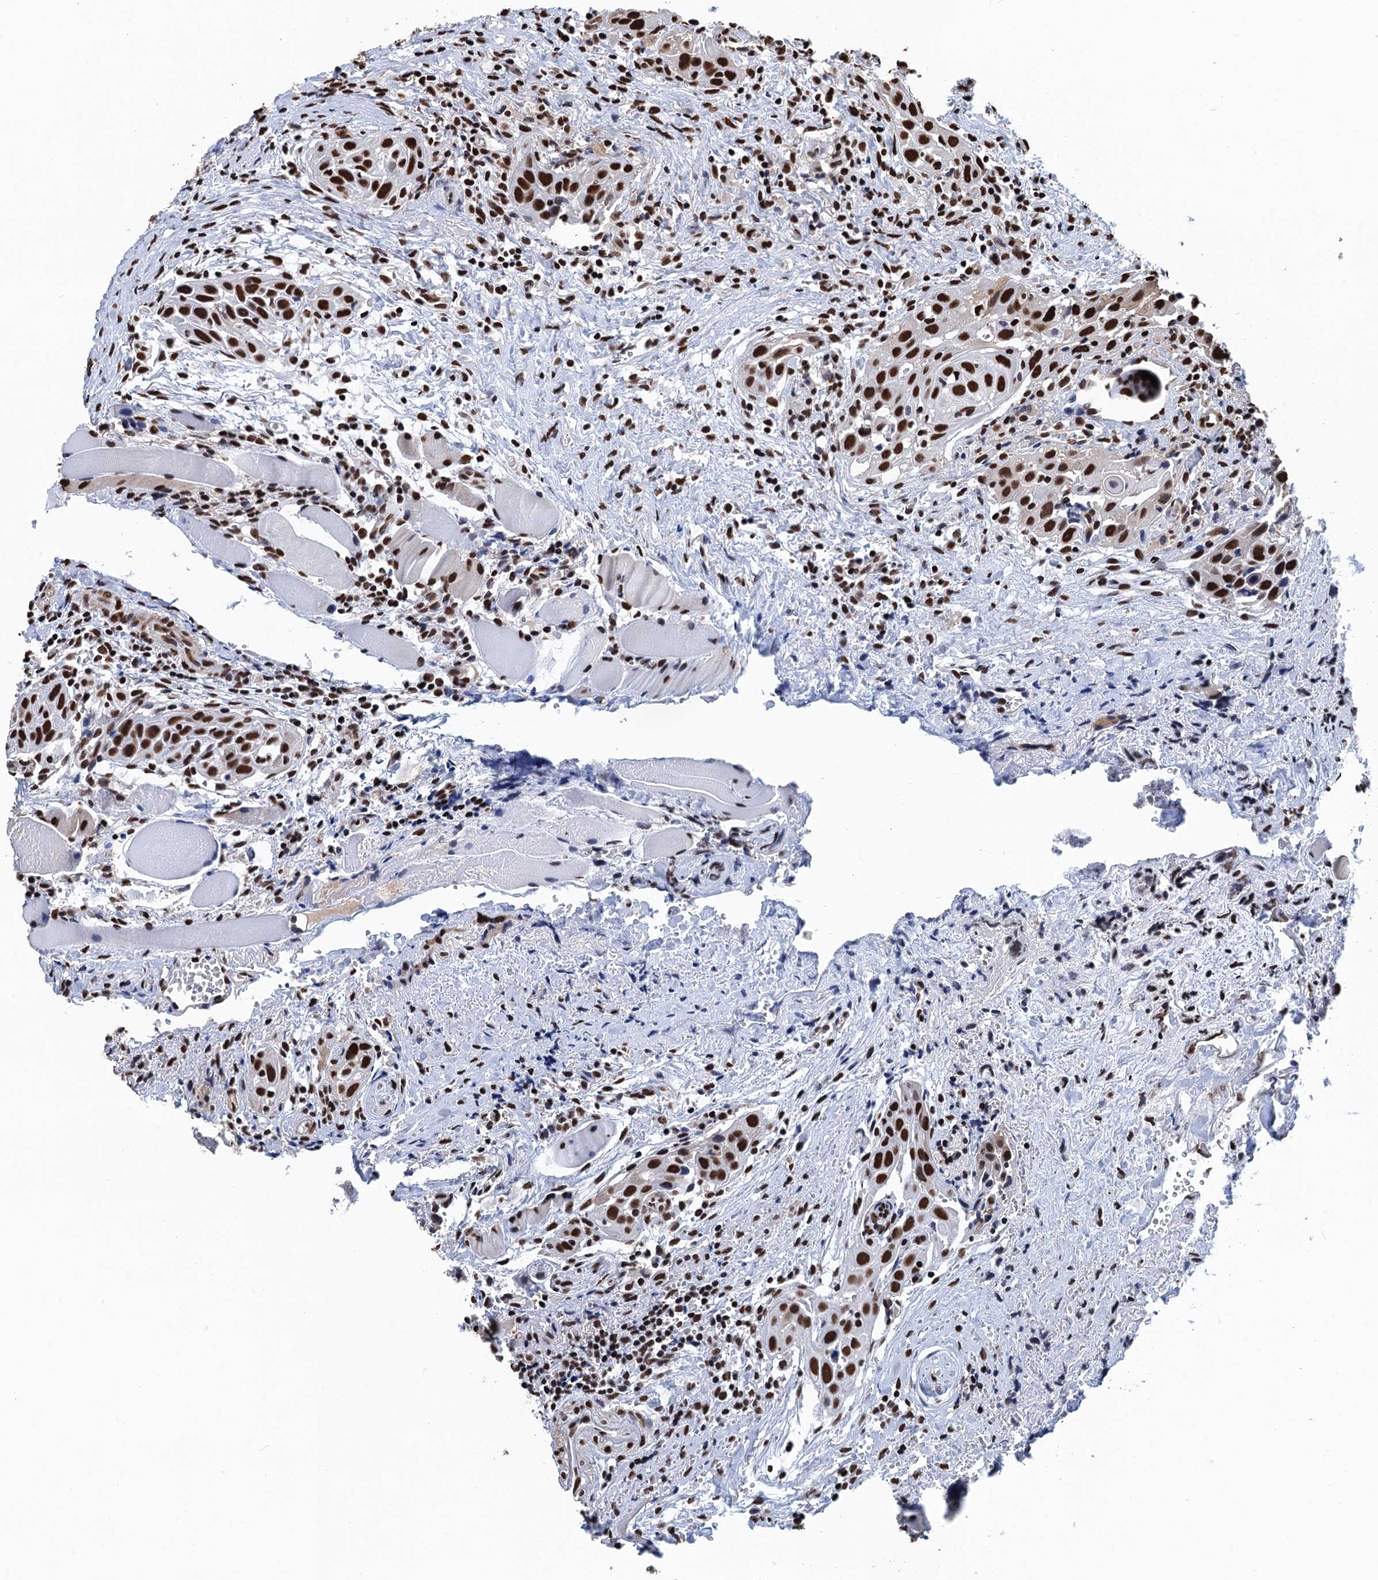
{"staining": {"intensity": "strong", "quantity": ">75%", "location": "nuclear"}, "tissue": "head and neck cancer", "cell_type": "Tumor cells", "image_type": "cancer", "snomed": [{"axis": "morphology", "description": "Squamous cell carcinoma, NOS"}, {"axis": "topography", "description": "Oral tissue"}, {"axis": "topography", "description": "Head-Neck"}], "caption": "Approximately >75% of tumor cells in human head and neck squamous cell carcinoma display strong nuclear protein expression as visualized by brown immunohistochemical staining.", "gene": "UBA2", "patient": {"sex": "female", "age": 50}}